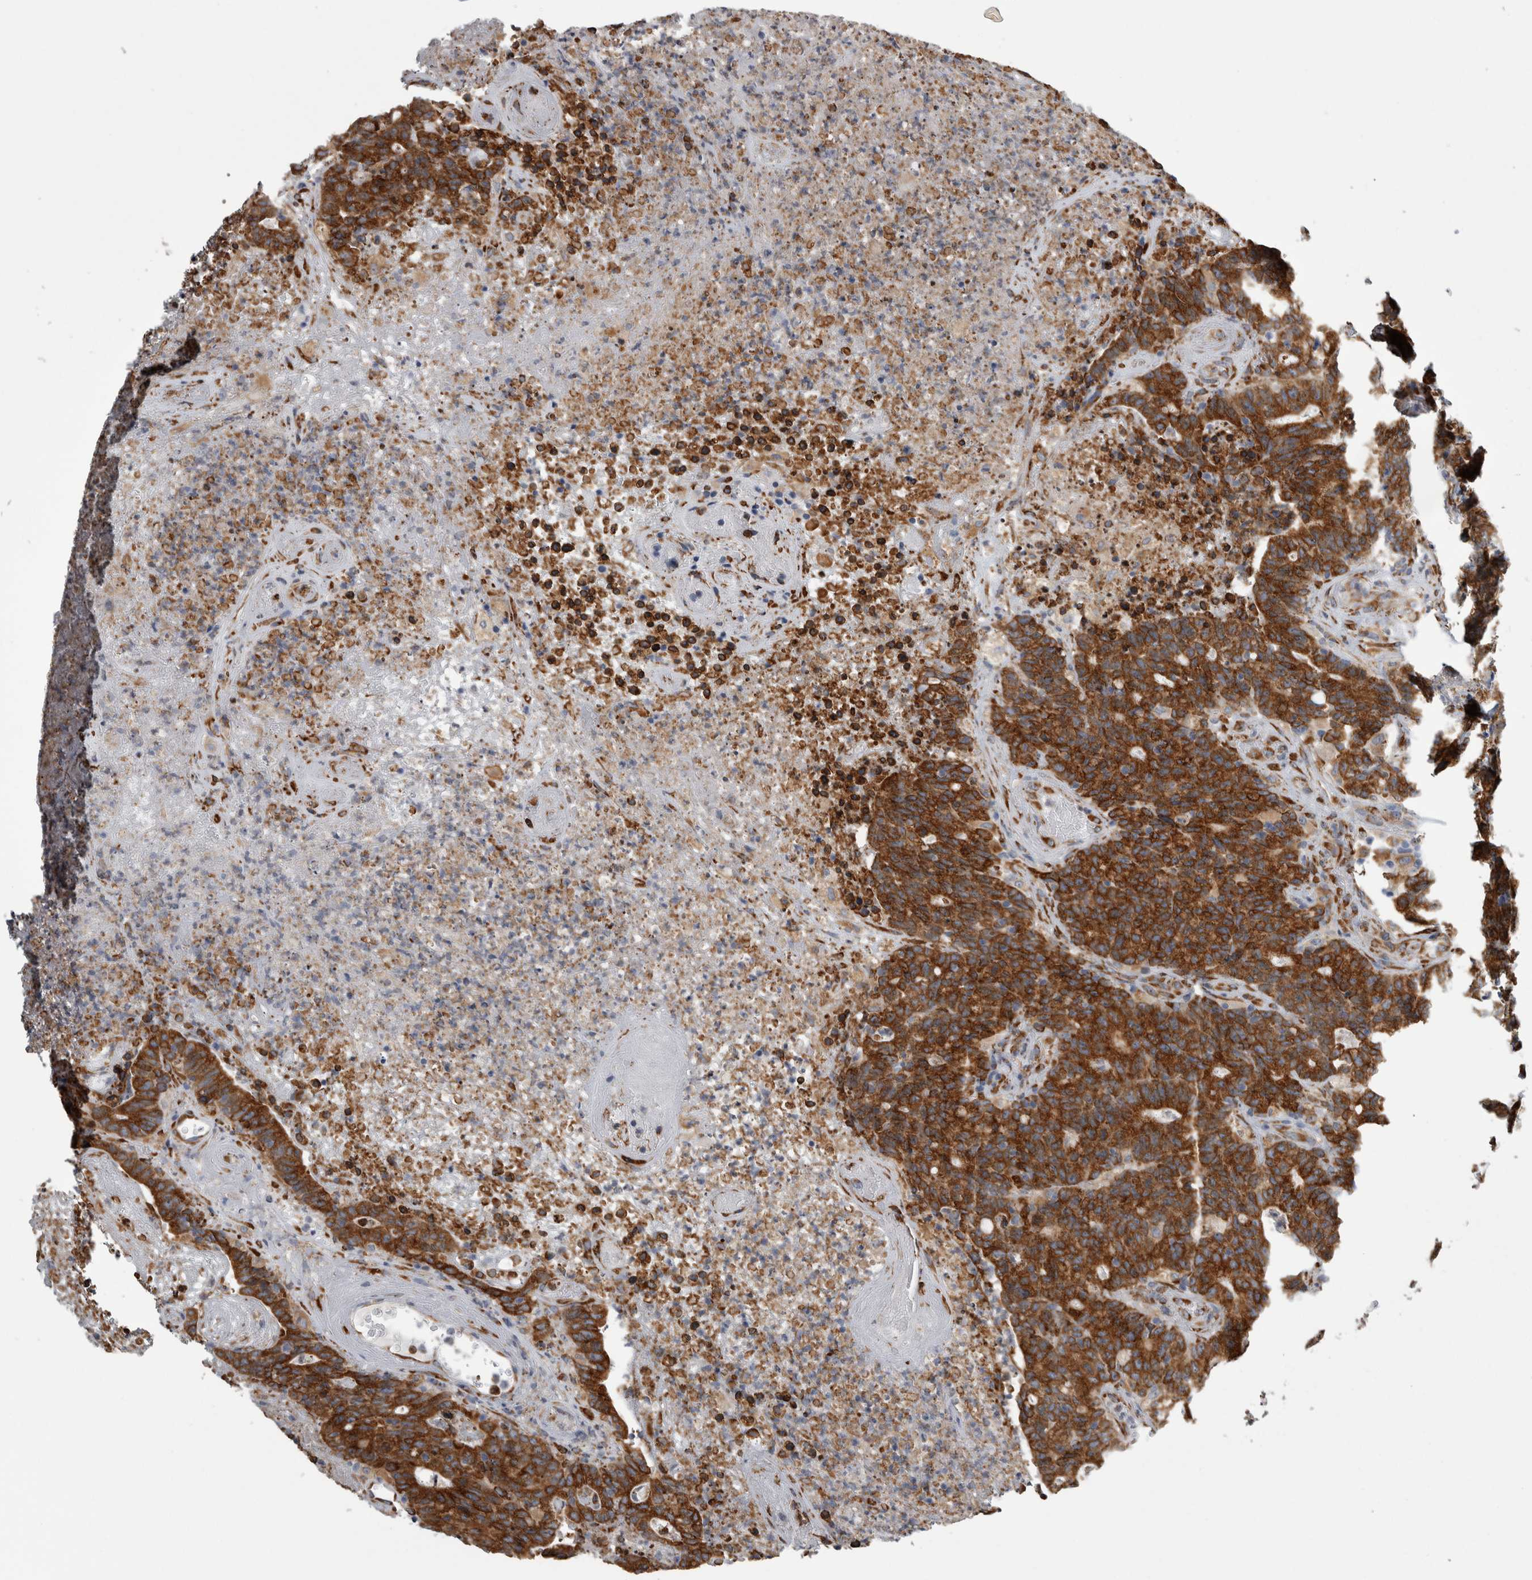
{"staining": {"intensity": "strong", "quantity": ">75%", "location": "cytoplasmic/membranous"}, "tissue": "colorectal cancer", "cell_type": "Tumor cells", "image_type": "cancer", "snomed": [{"axis": "morphology", "description": "Normal tissue, NOS"}, {"axis": "morphology", "description": "Adenocarcinoma, NOS"}, {"axis": "topography", "description": "Colon"}], "caption": "Protein analysis of adenocarcinoma (colorectal) tissue shows strong cytoplasmic/membranous staining in approximately >75% of tumor cells.", "gene": "FHIP2B", "patient": {"sex": "female", "age": 75}}